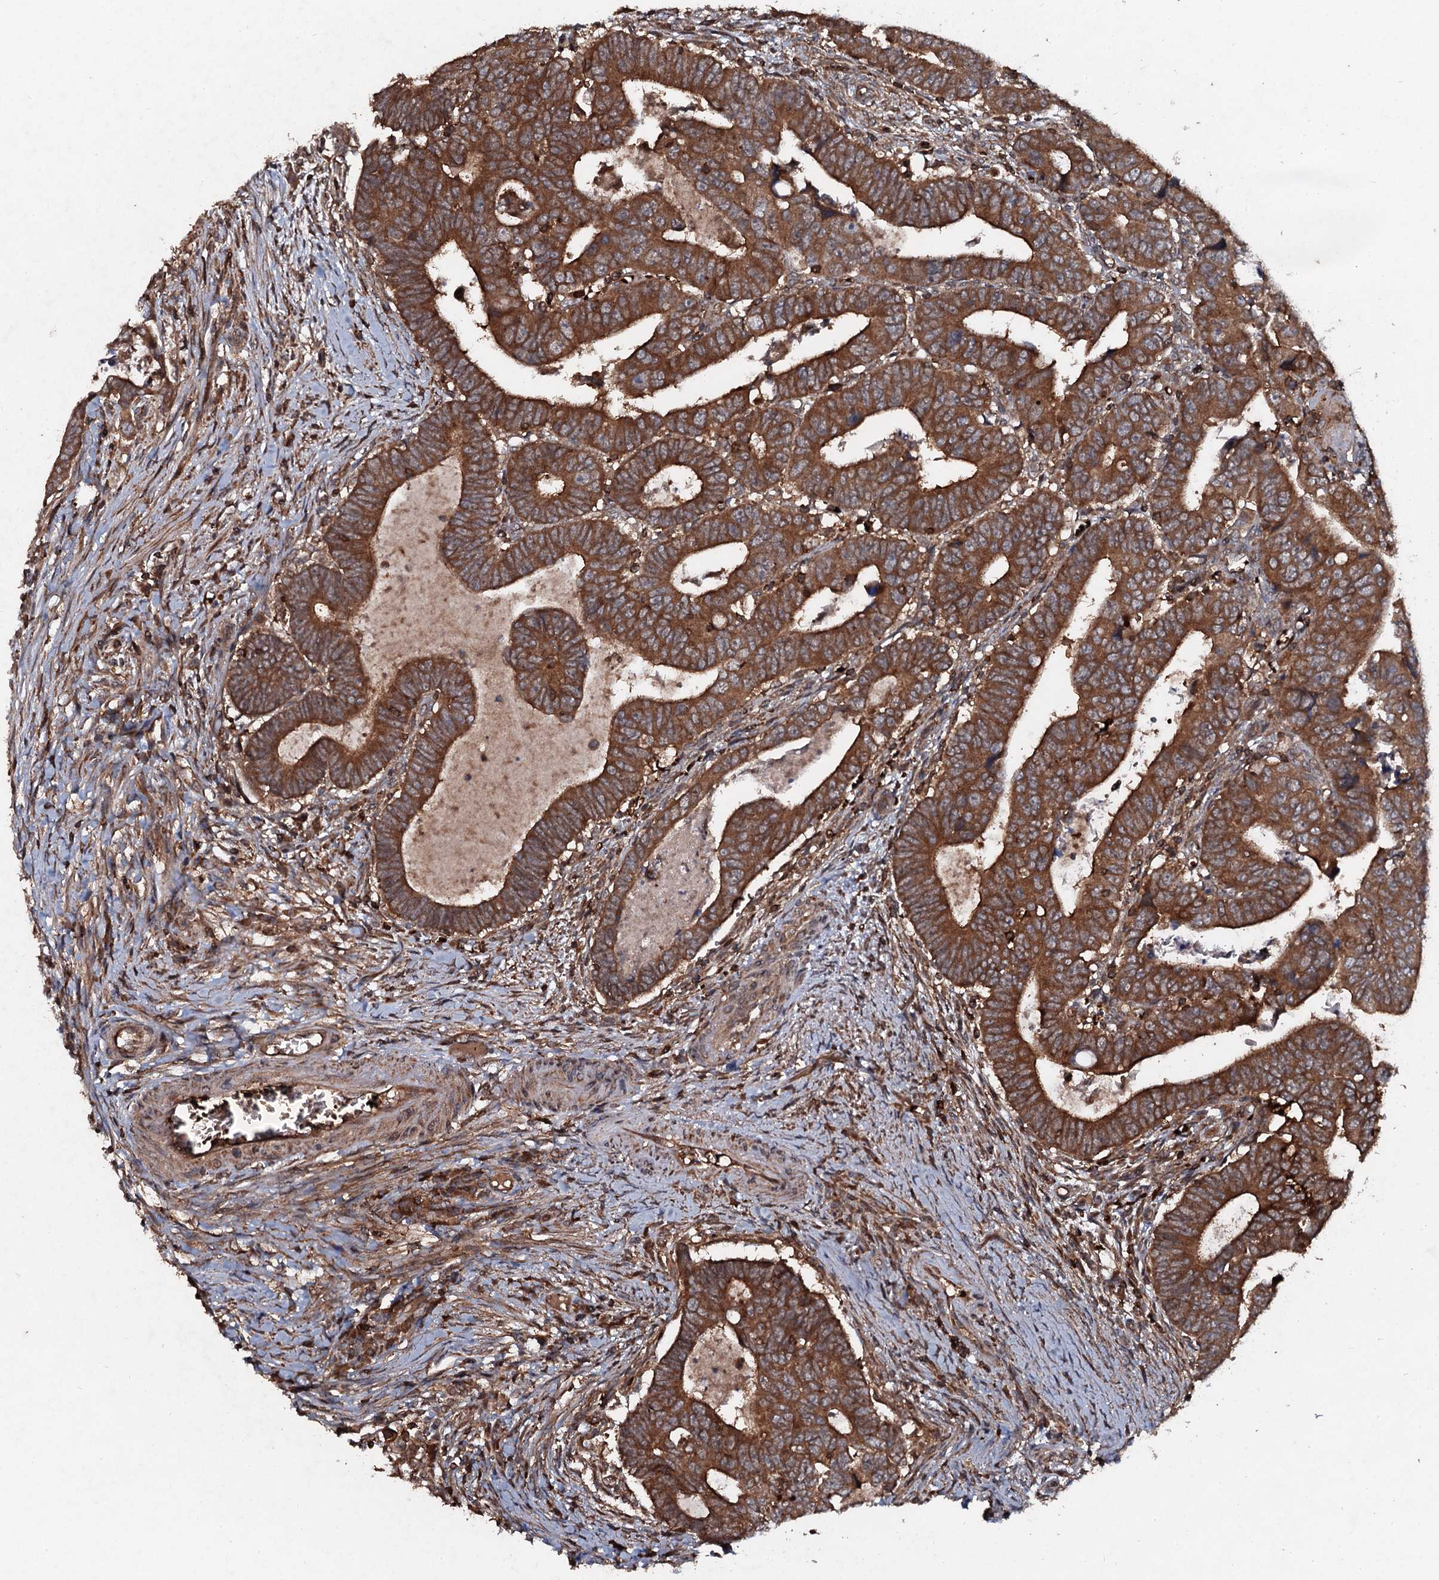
{"staining": {"intensity": "strong", "quantity": ">75%", "location": "cytoplasmic/membranous"}, "tissue": "colorectal cancer", "cell_type": "Tumor cells", "image_type": "cancer", "snomed": [{"axis": "morphology", "description": "Normal tissue, NOS"}, {"axis": "morphology", "description": "Adenocarcinoma, NOS"}, {"axis": "topography", "description": "Rectum"}], "caption": "Brown immunohistochemical staining in human colorectal cancer (adenocarcinoma) displays strong cytoplasmic/membranous positivity in approximately >75% of tumor cells.", "gene": "ADGRG3", "patient": {"sex": "female", "age": 65}}